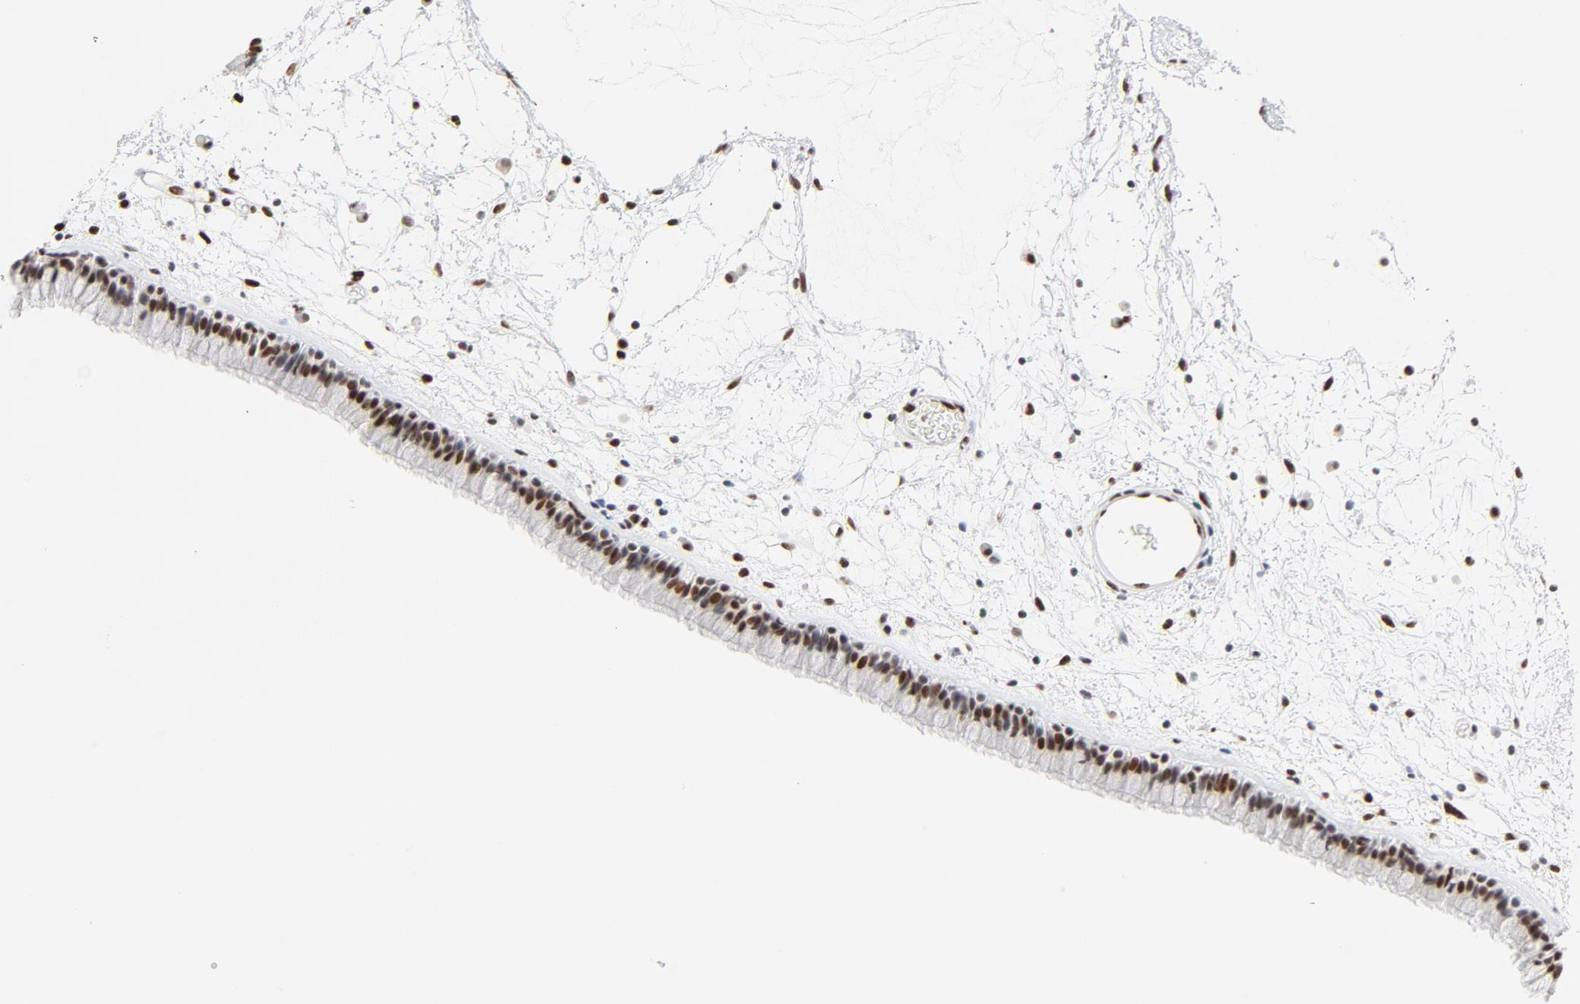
{"staining": {"intensity": "strong", "quantity": ">75%", "location": "nuclear"}, "tissue": "nasopharynx", "cell_type": "Respiratory epithelial cells", "image_type": "normal", "snomed": [{"axis": "morphology", "description": "Normal tissue, NOS"}, {"axis": "morphology", "description": "Inflammation, NOS"}, {"axis": "topography", "description": "Nasopharynx"}], "caption": "Immunohistochemical staining of unremarkable nasopharynx shows strong nuclear protein expression in about >75% of respiratory epithelial cells.", "gene": "GTF2H1", "patient": {"sex": "male", "age": 48}}